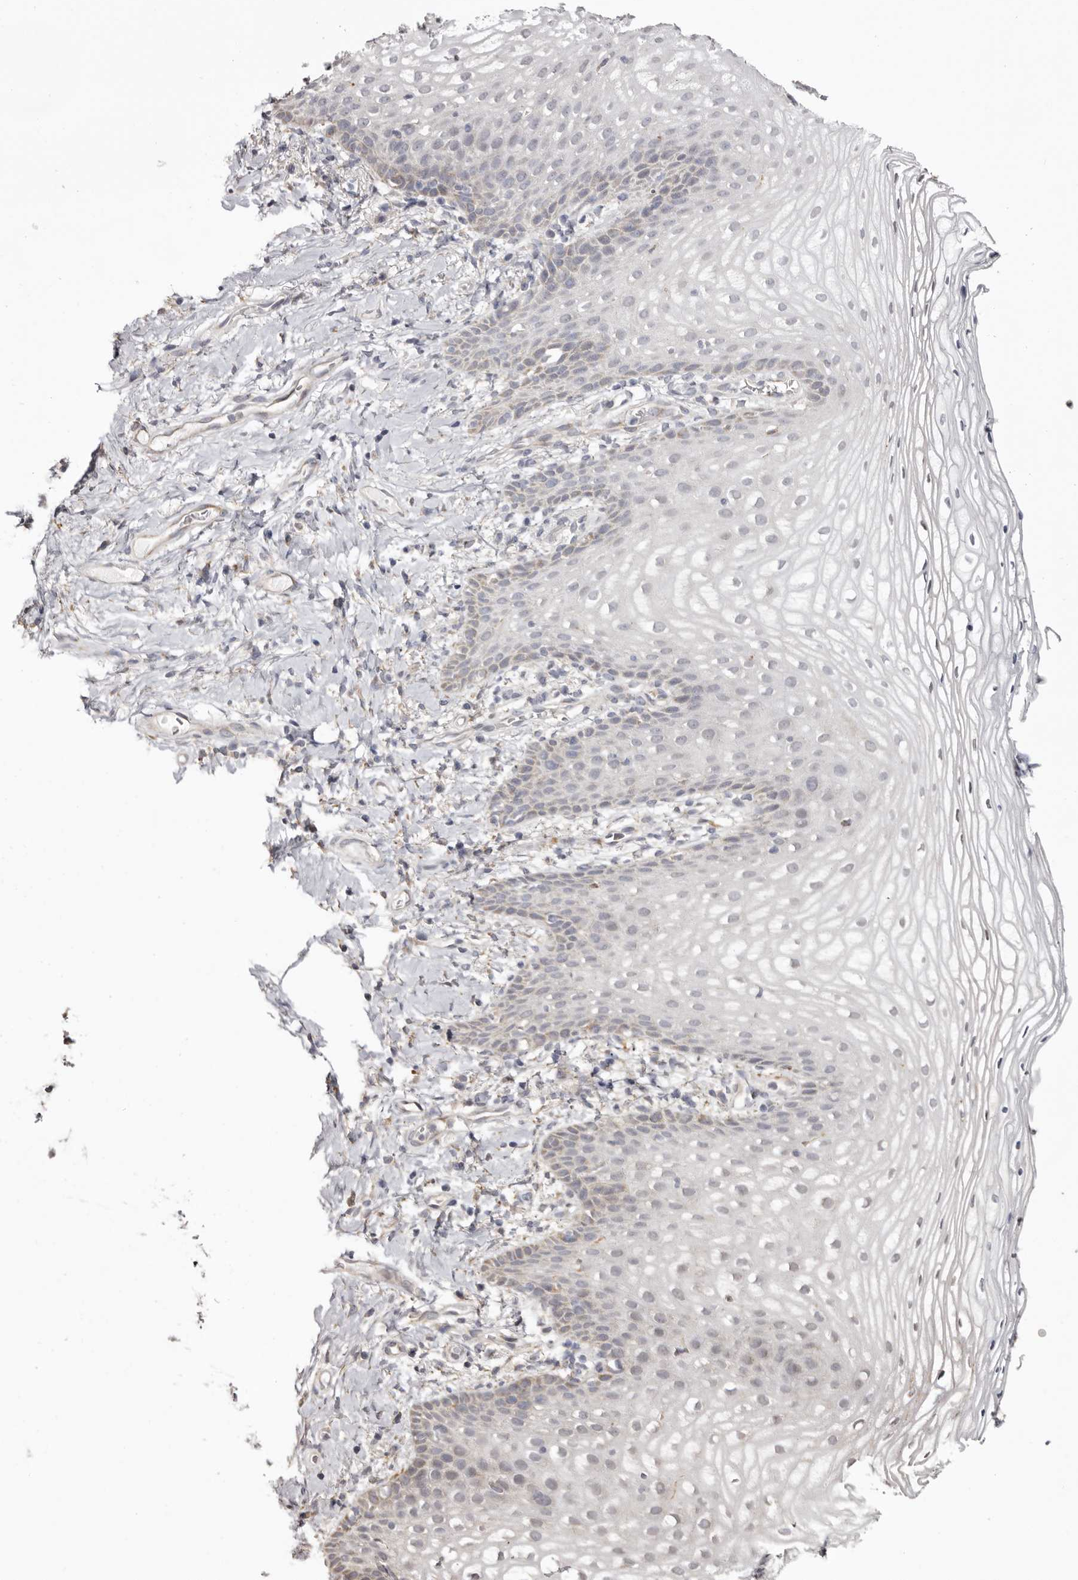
{"staining": {"intensity": "weak", "quantity": "<25%", "location": "cytoplasmic/membranous"}, "tissue": "vagina", "cell_type": "Squamous epithelial cells", "image_type": "normal", "snomed": [{"axis": "morphology", "description": "Normal tissue, NOS"}, {"axis": "topography", "description": "Vagina"}], "caption": "Micrograph shows no protein staining in squamous epithelial cells of benign vagina.", "gene": "PIGX", "patient": {"sex": "female", "age": 60}}